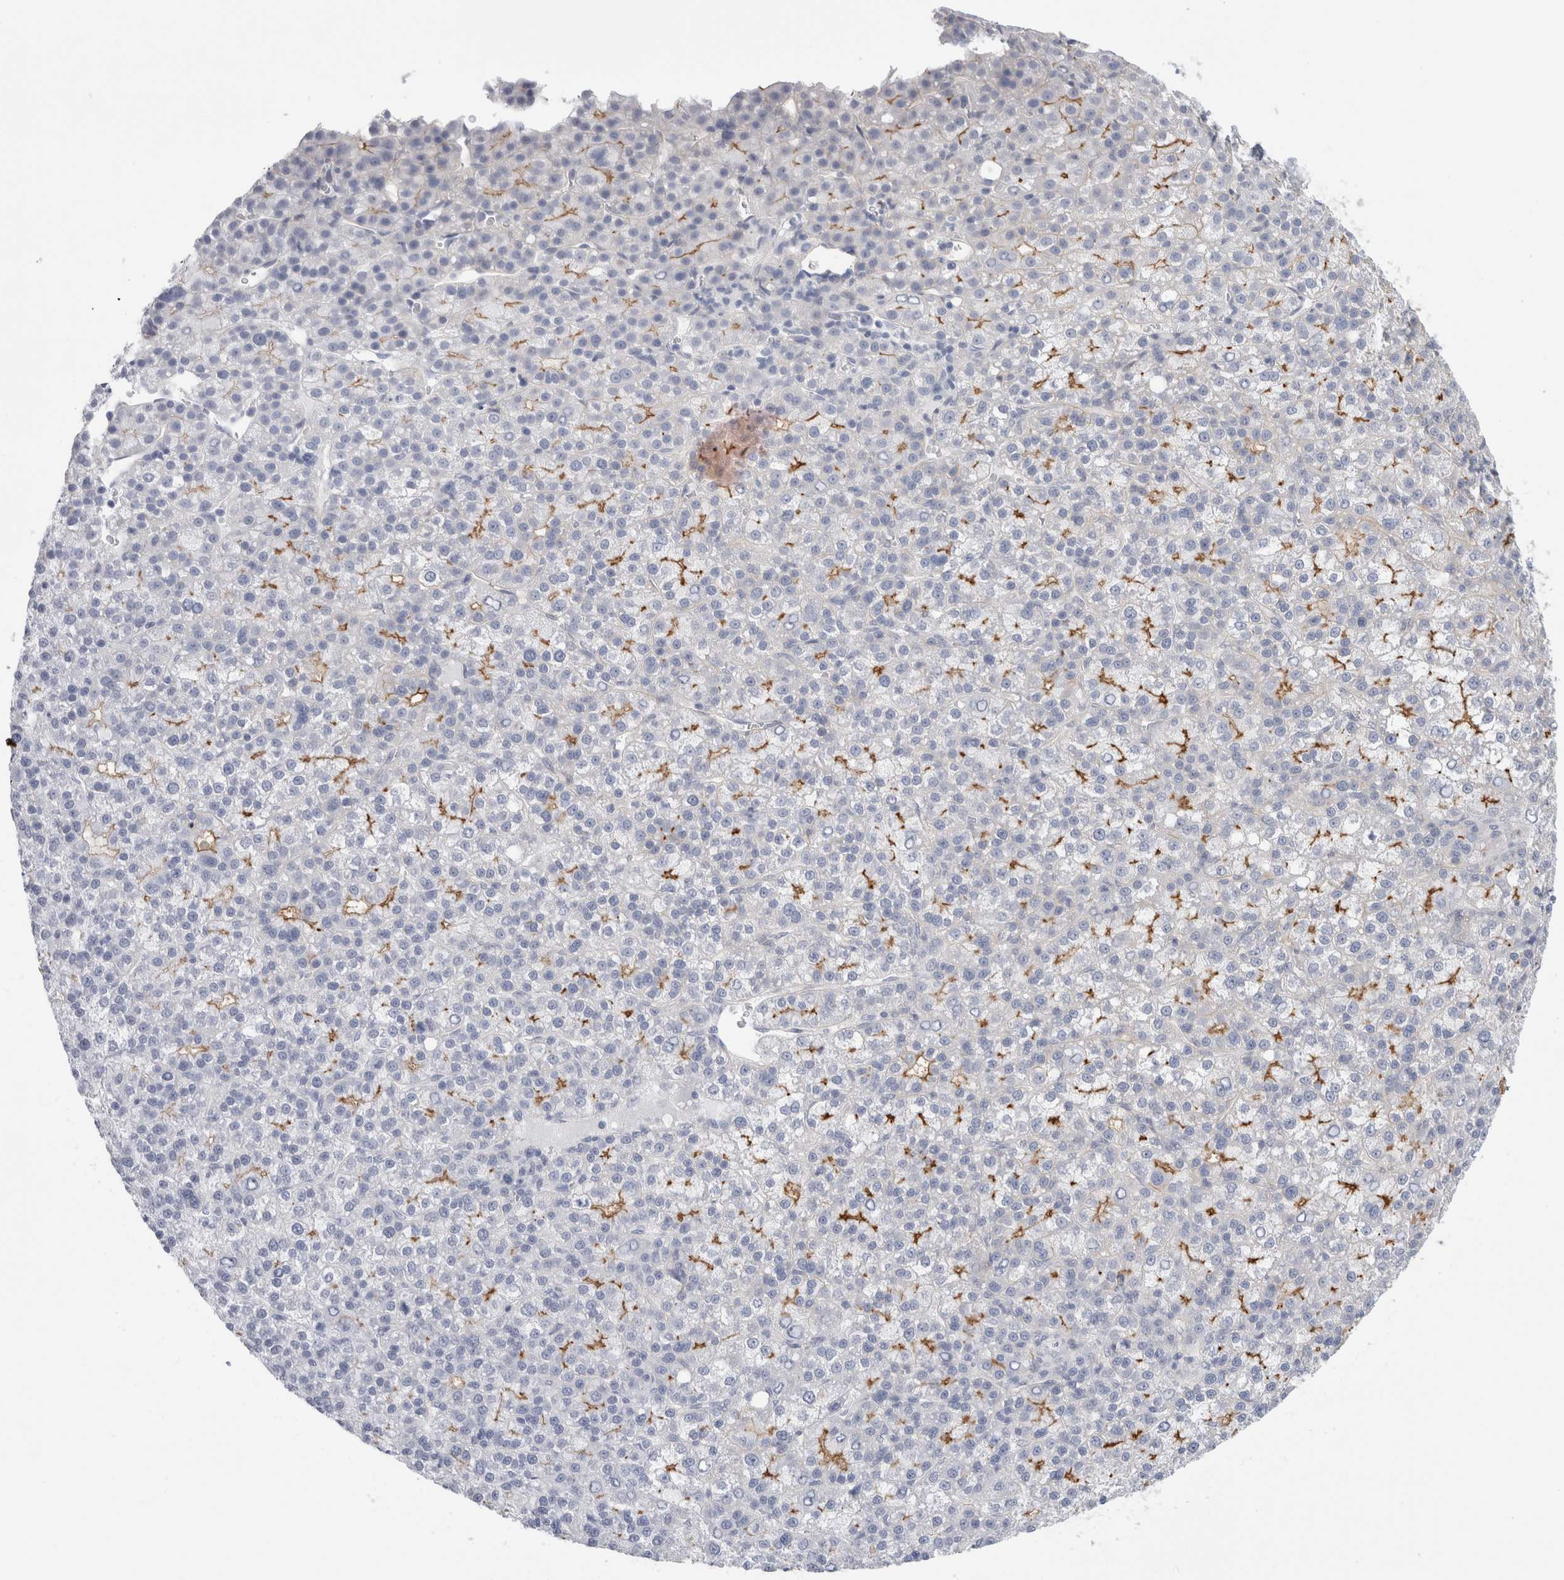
{"staining": {"intensity": "moderate", "quantity": "<25%", "location": "cytoplasmic/membranous"}, "tissue": "liver cancer", "cell_type": "Tumor cells", "image_type": "cancer", "snomed": [{"axis": "morphology", "description": "Carcinoma, Hepatocellular, NOS"}, {"axis": "topography", "description": "Liver"}], "caption": "Tumor cells show low levels of moderate cytoplasmic/membranous positivity in about <25% of cells in liver cancer (hepatocellular carcinoma).", "gene": "VANGL1", "patient": {"sex": "female", "age": 58}}